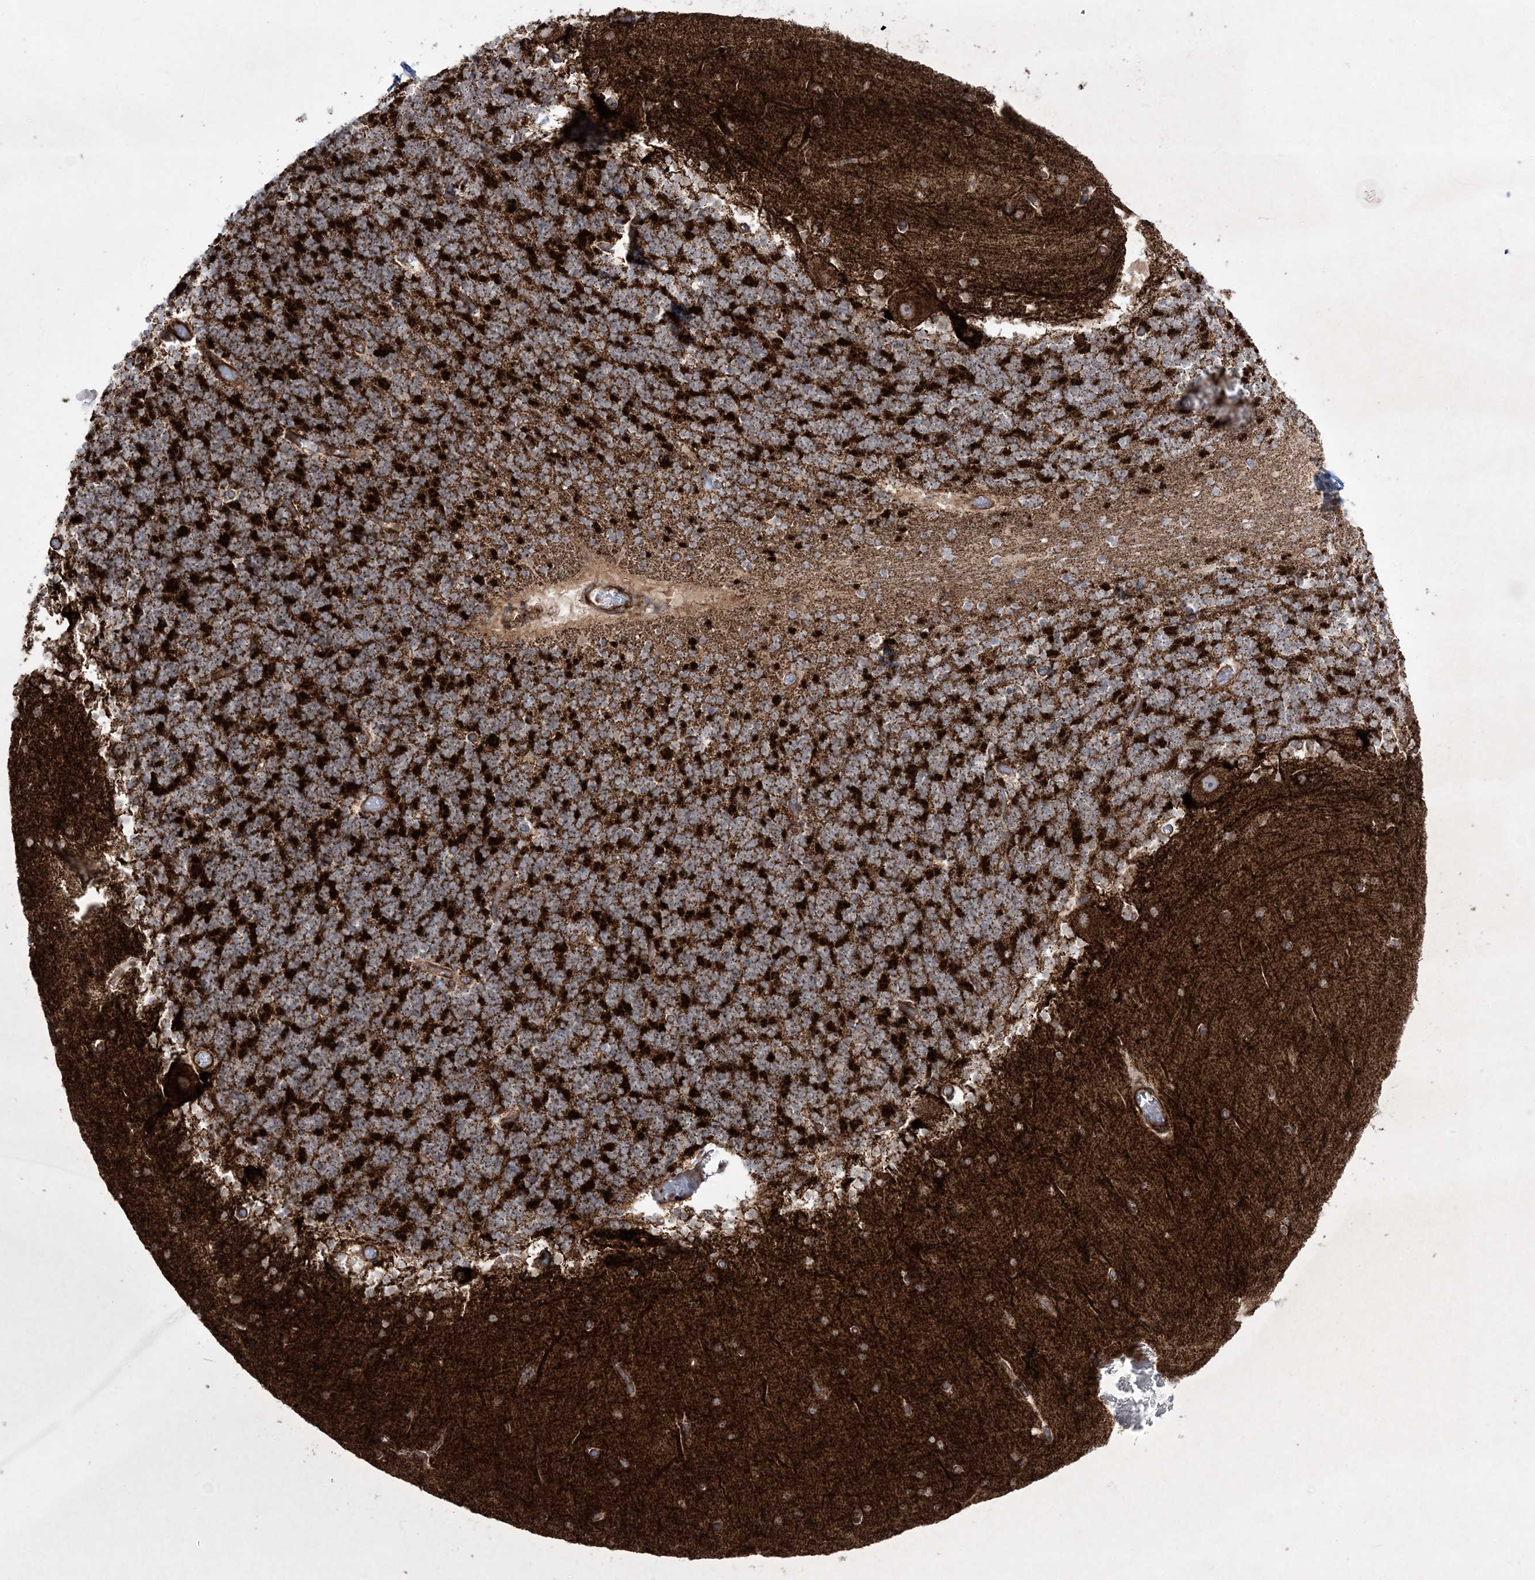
{"staining": {"intensity": "strong", "quantity": "25%-75%", "location": "cytoplasmic/membranous"}, "tissue": "cerebellum", "cell_type": "Cells in granular layer", "image_type": "normal", "snomed": [{"axis": "morphology", "description": "Normal tissue, NOS"}, {"axis": "topography", "description": "Cerebellum"}], "caption": "Cells in granular layer exhibit high levels of strong cytoplasmic/membranous positivity in approximately 25%-75% of cells in unremarkable cerebellum.", "gene": "RICTOR", "patient": {"sex": "female", "age": 28}}